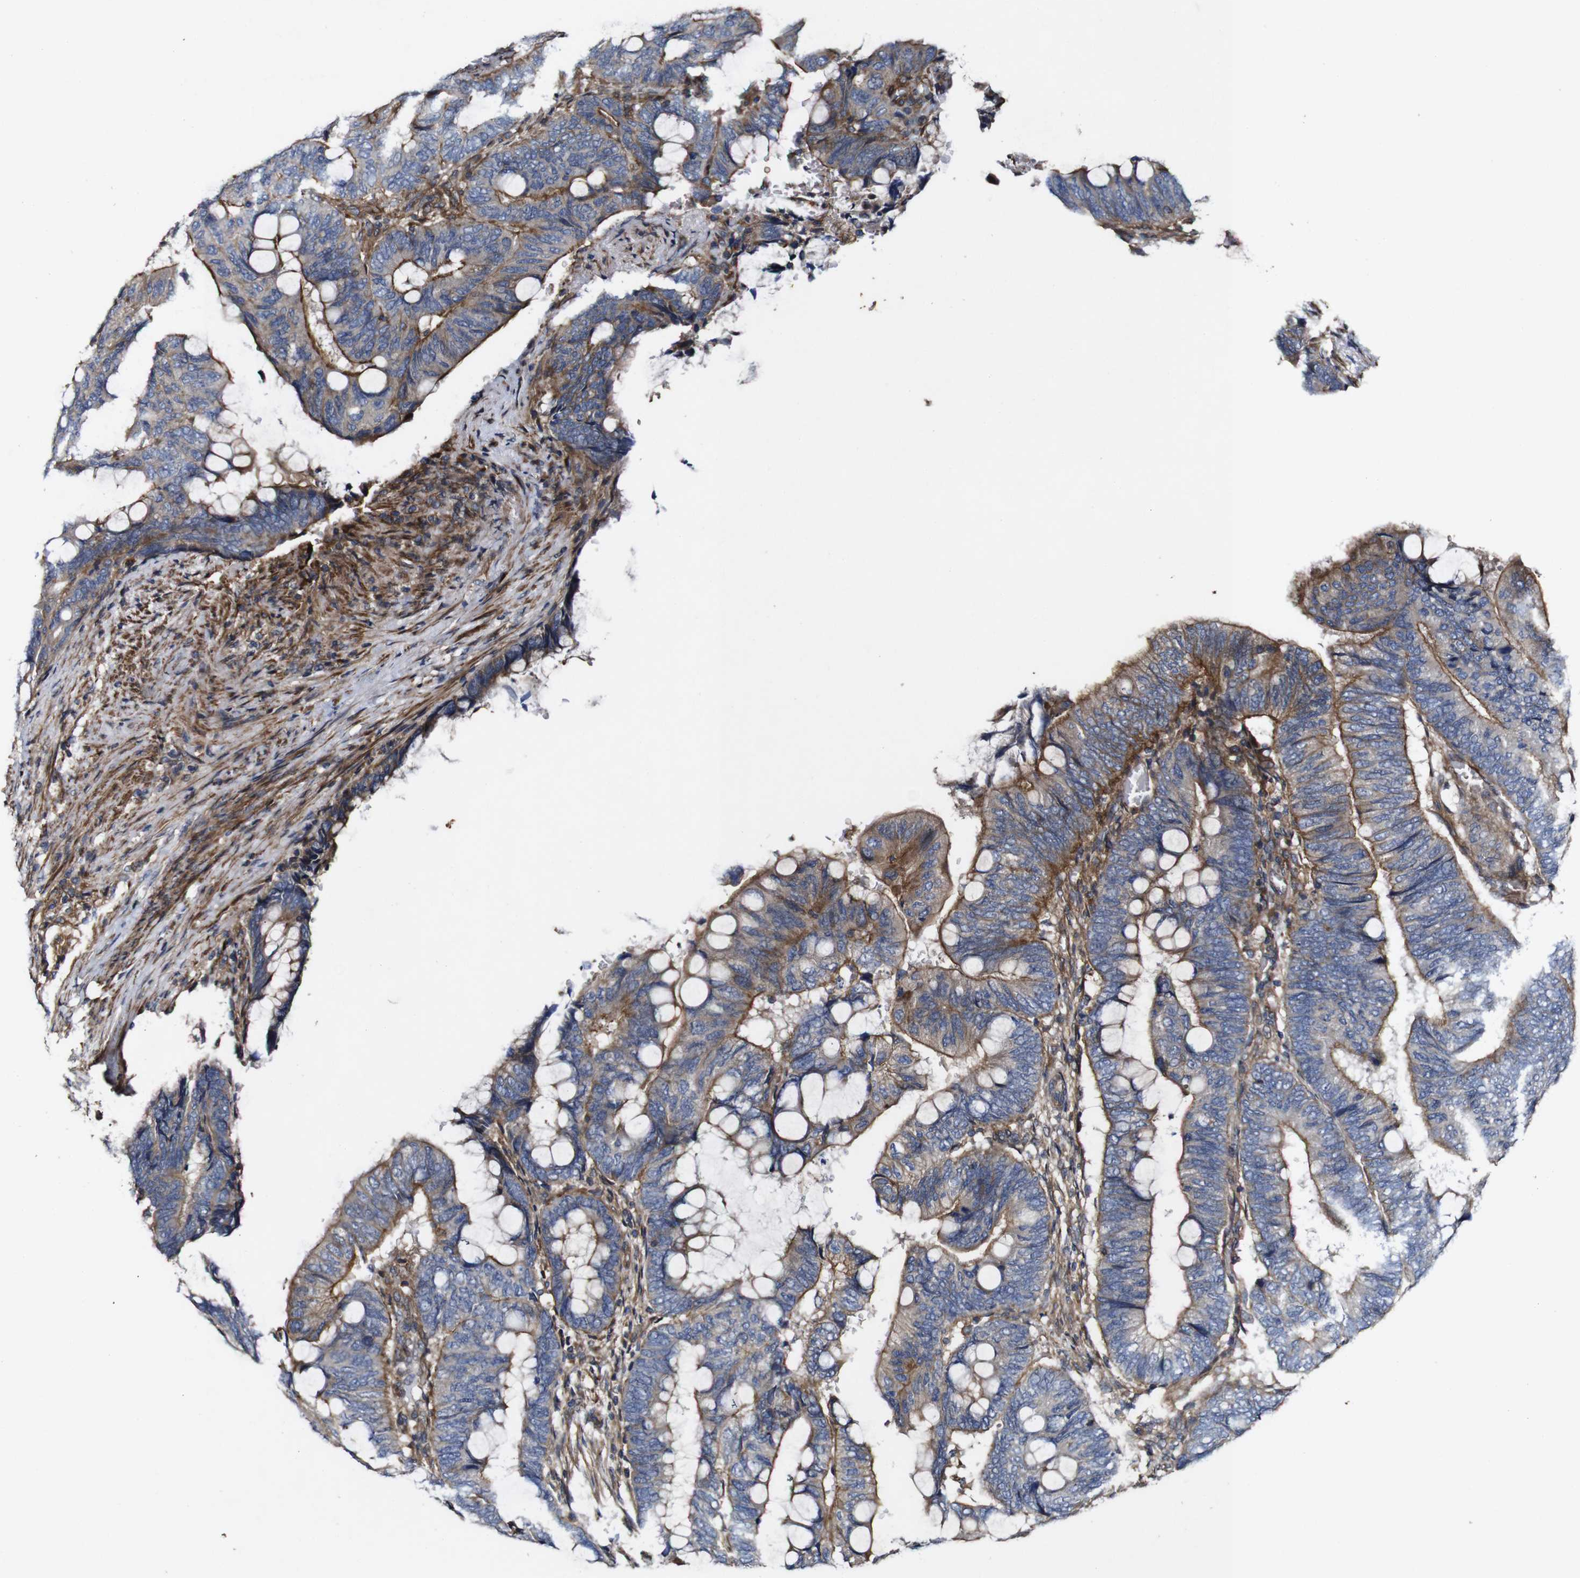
{"staining": {"intensity": "moderate", "quantity": ">75%", "location": "cytoplasmic/membranous"}, "tissue": "colorectal cancer", "cell_type": "Tumor cells", "image_type": "cancer", "snomed": [{"axis": "morphology", "description": "Normal tissue, NOS"}, {"axis": "morphology", "description": "Adenocarcinoma, NOS"}, {"axis": "topography", "description": "Rectum"}, {"axis": "topography", "description": "Peripheral nerve tissue"}], "caption": "Immunohistochemistry photomicrograph of neoplastic tissue: human colorectal cancer stained using immunohistochemistry exhibits medium levels of moderate protein expression localized specifically in the cytoplasmic/membranous of tumor cells, appearing as a cytoplasmic/membranous brown color.", "gene": "GSDME", "patient": {"sex": "male", "age": 92}}